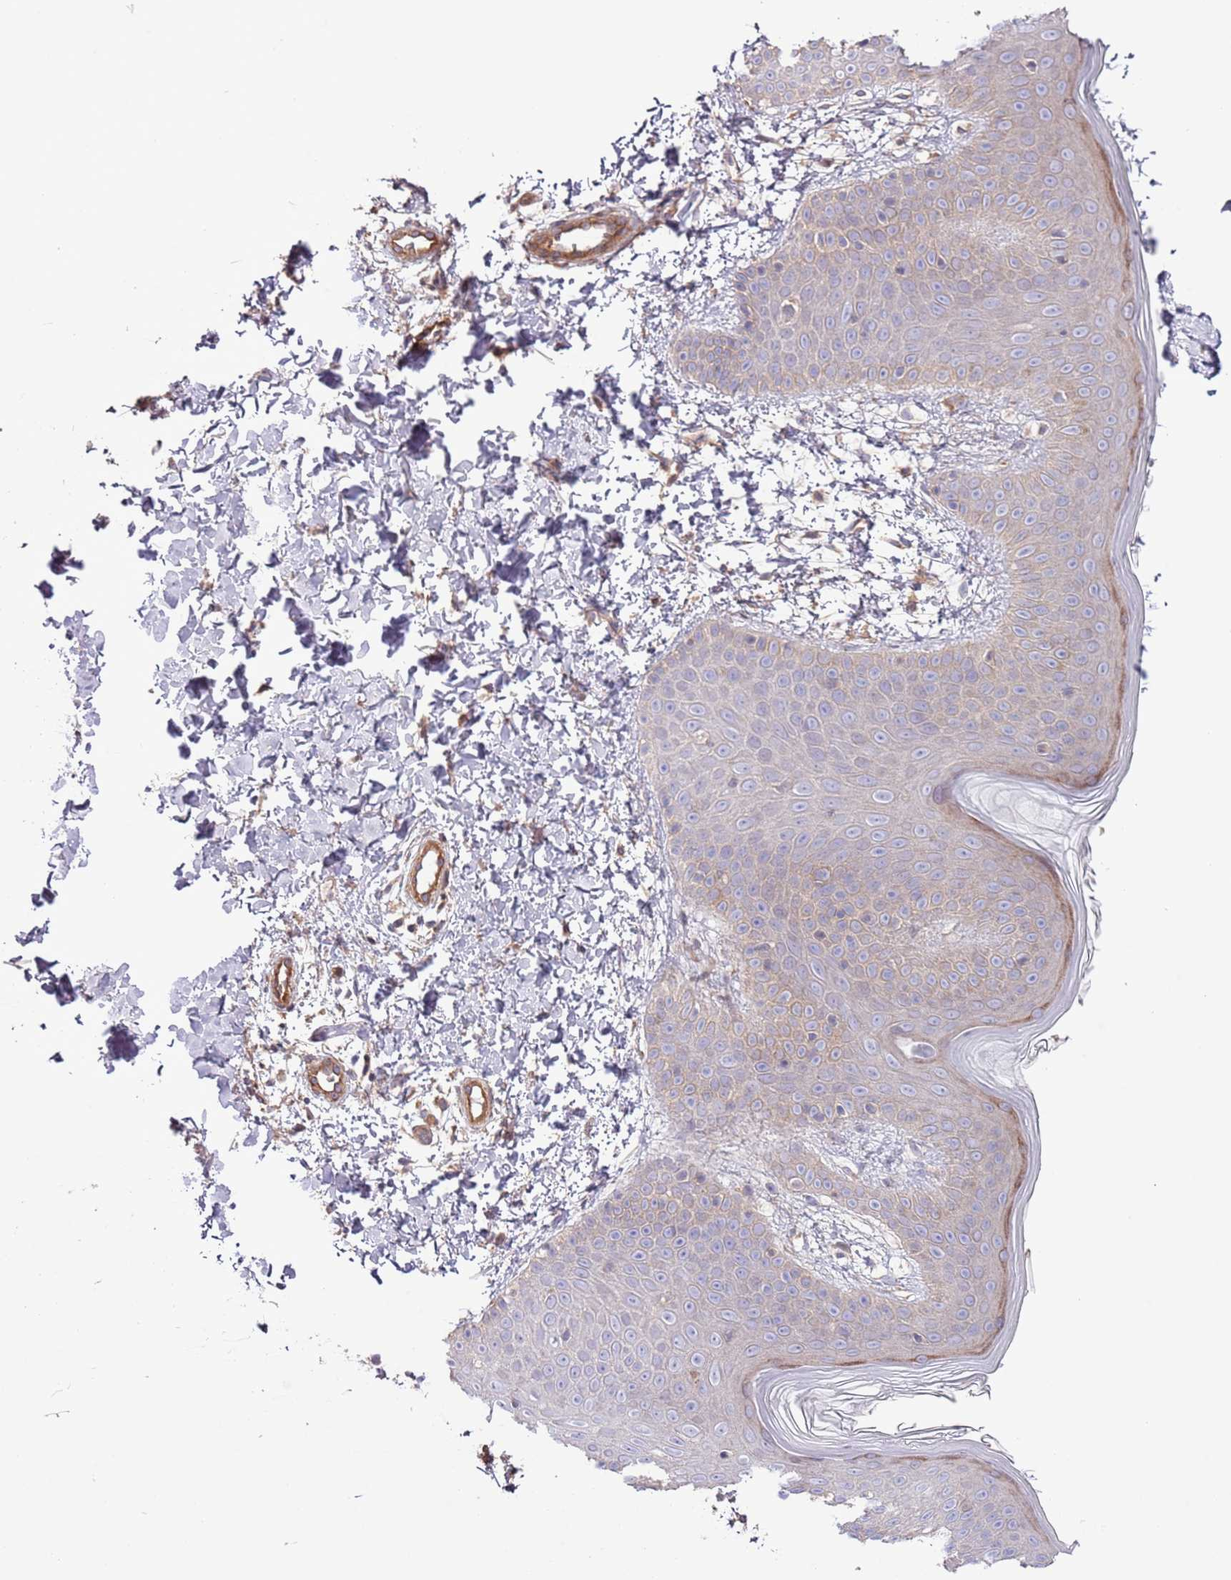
{"staining": {"intensity": "moderate", "quantity": ">75%", "location": "cytoplasmic/membranous"}, "tissue": "skin", "cell_type": "Fibroblasts", "image_type": "normal", "snomed": [{"axis": "morphology", "description": "Normal tissue, NOS"}, {"axis": "topography", "description": "Skin"}], "caption": "The image demonstrates staining of unremarkable skin, revealing moderate cytoplasmic/membranous protein positivity (brown color) within fibroblasts. (Brightfield microscopy of DAB IHC at high magnification).", "gene": "LPIN2", "patient": {"sex": "male", "age": 36}}